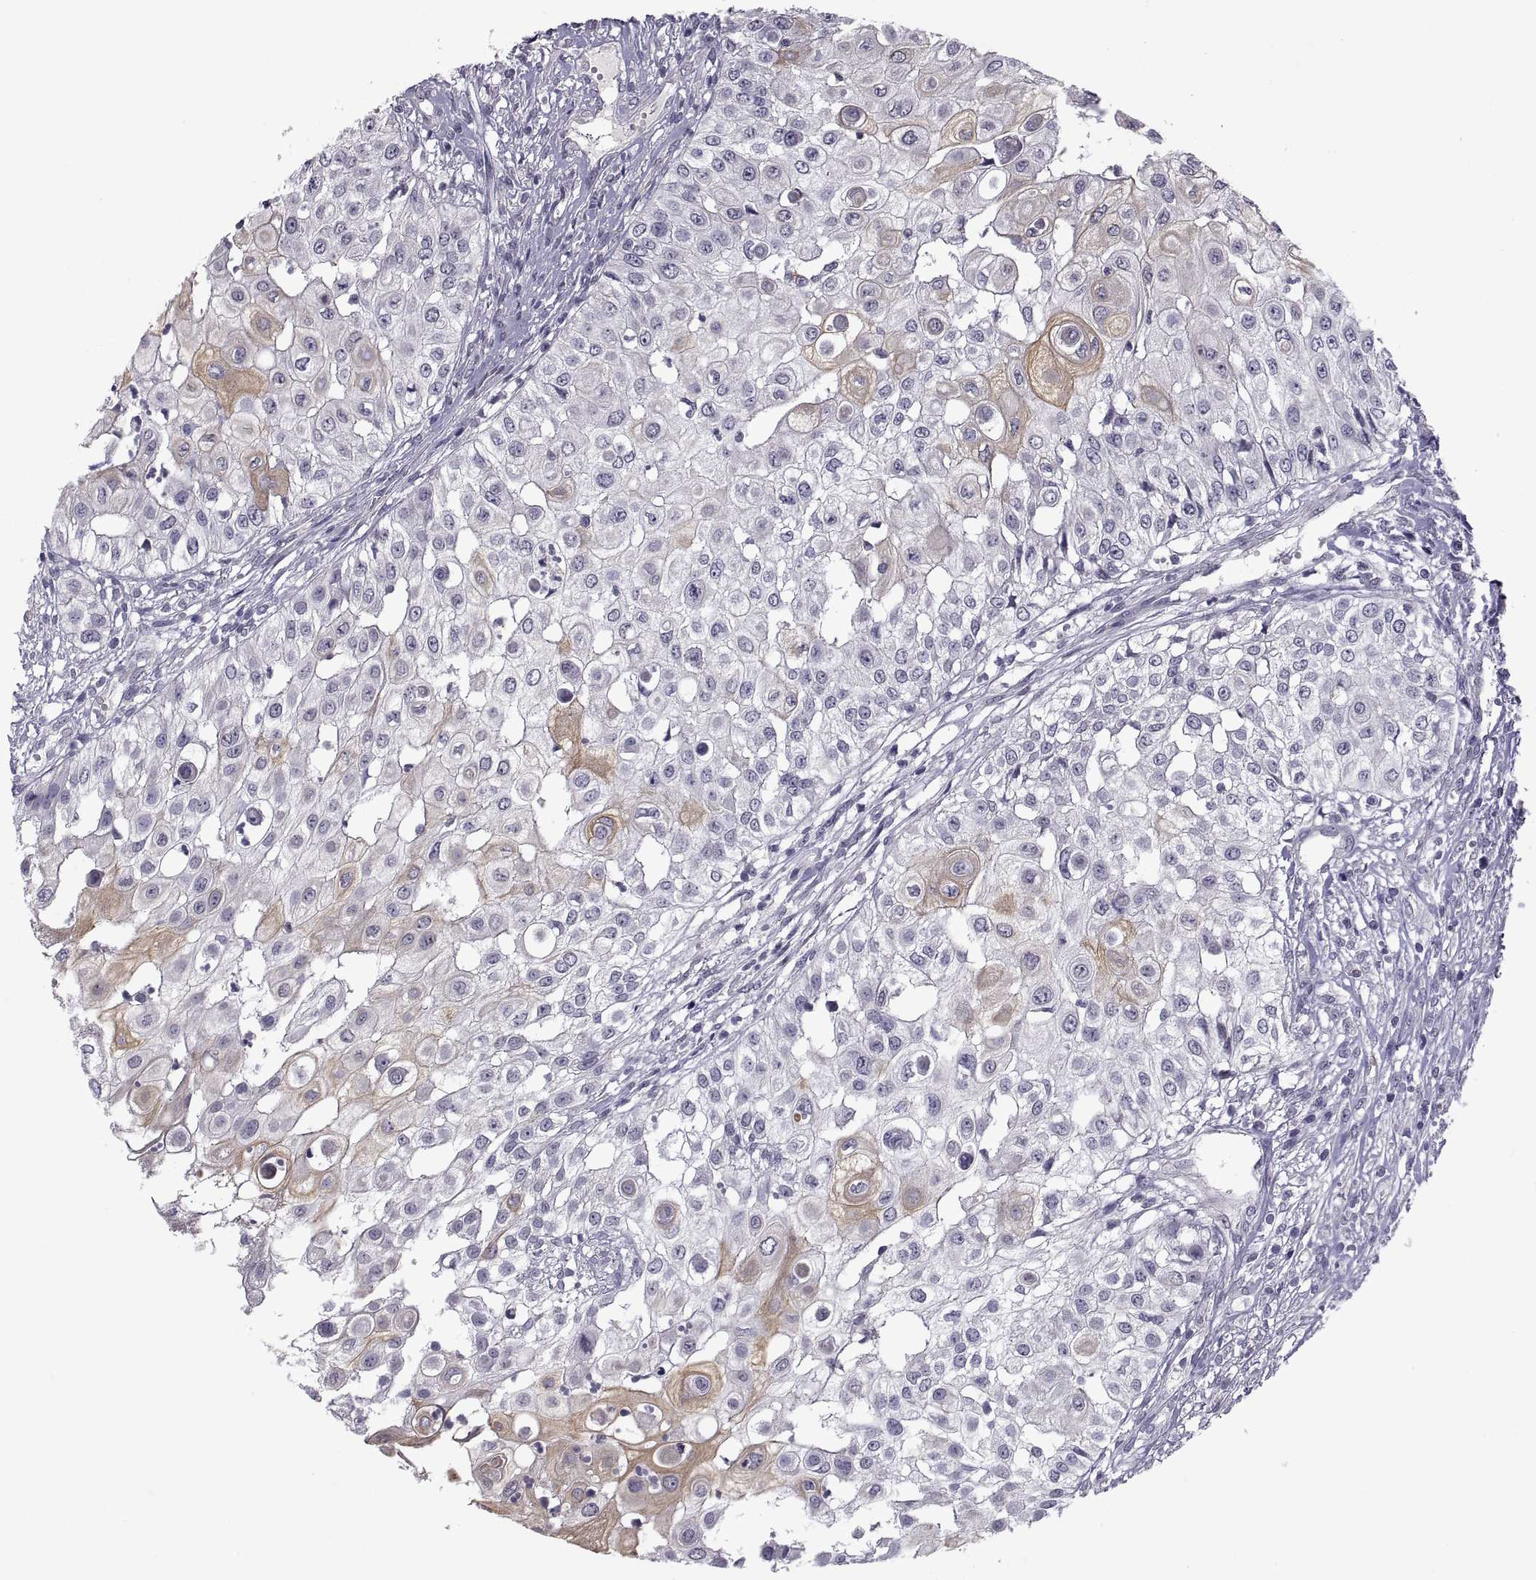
{"staining": {"intensity": "moderate", "quantity": "<25%", "location": "cytoplasmic/membranous"}, "tissue": "urothelial cancer", "cell_type": "Tumor cells", "image_type": "cancer", "snomed": [{"axis": "morphology", "description": "Urothelial carcinoma, High grade"}, {"axis": "topography", "description": "Urinary bladder"}], "caption": "This is a micrograph of immunohistochemistry (IHC) staining of urothelial carcinoma (high-grade), which shows moderate expression in the cytoplasmic/membranous of tumor cells.", "gene": "NPTX2", "patient": {"sex": "female", "age": 79}}